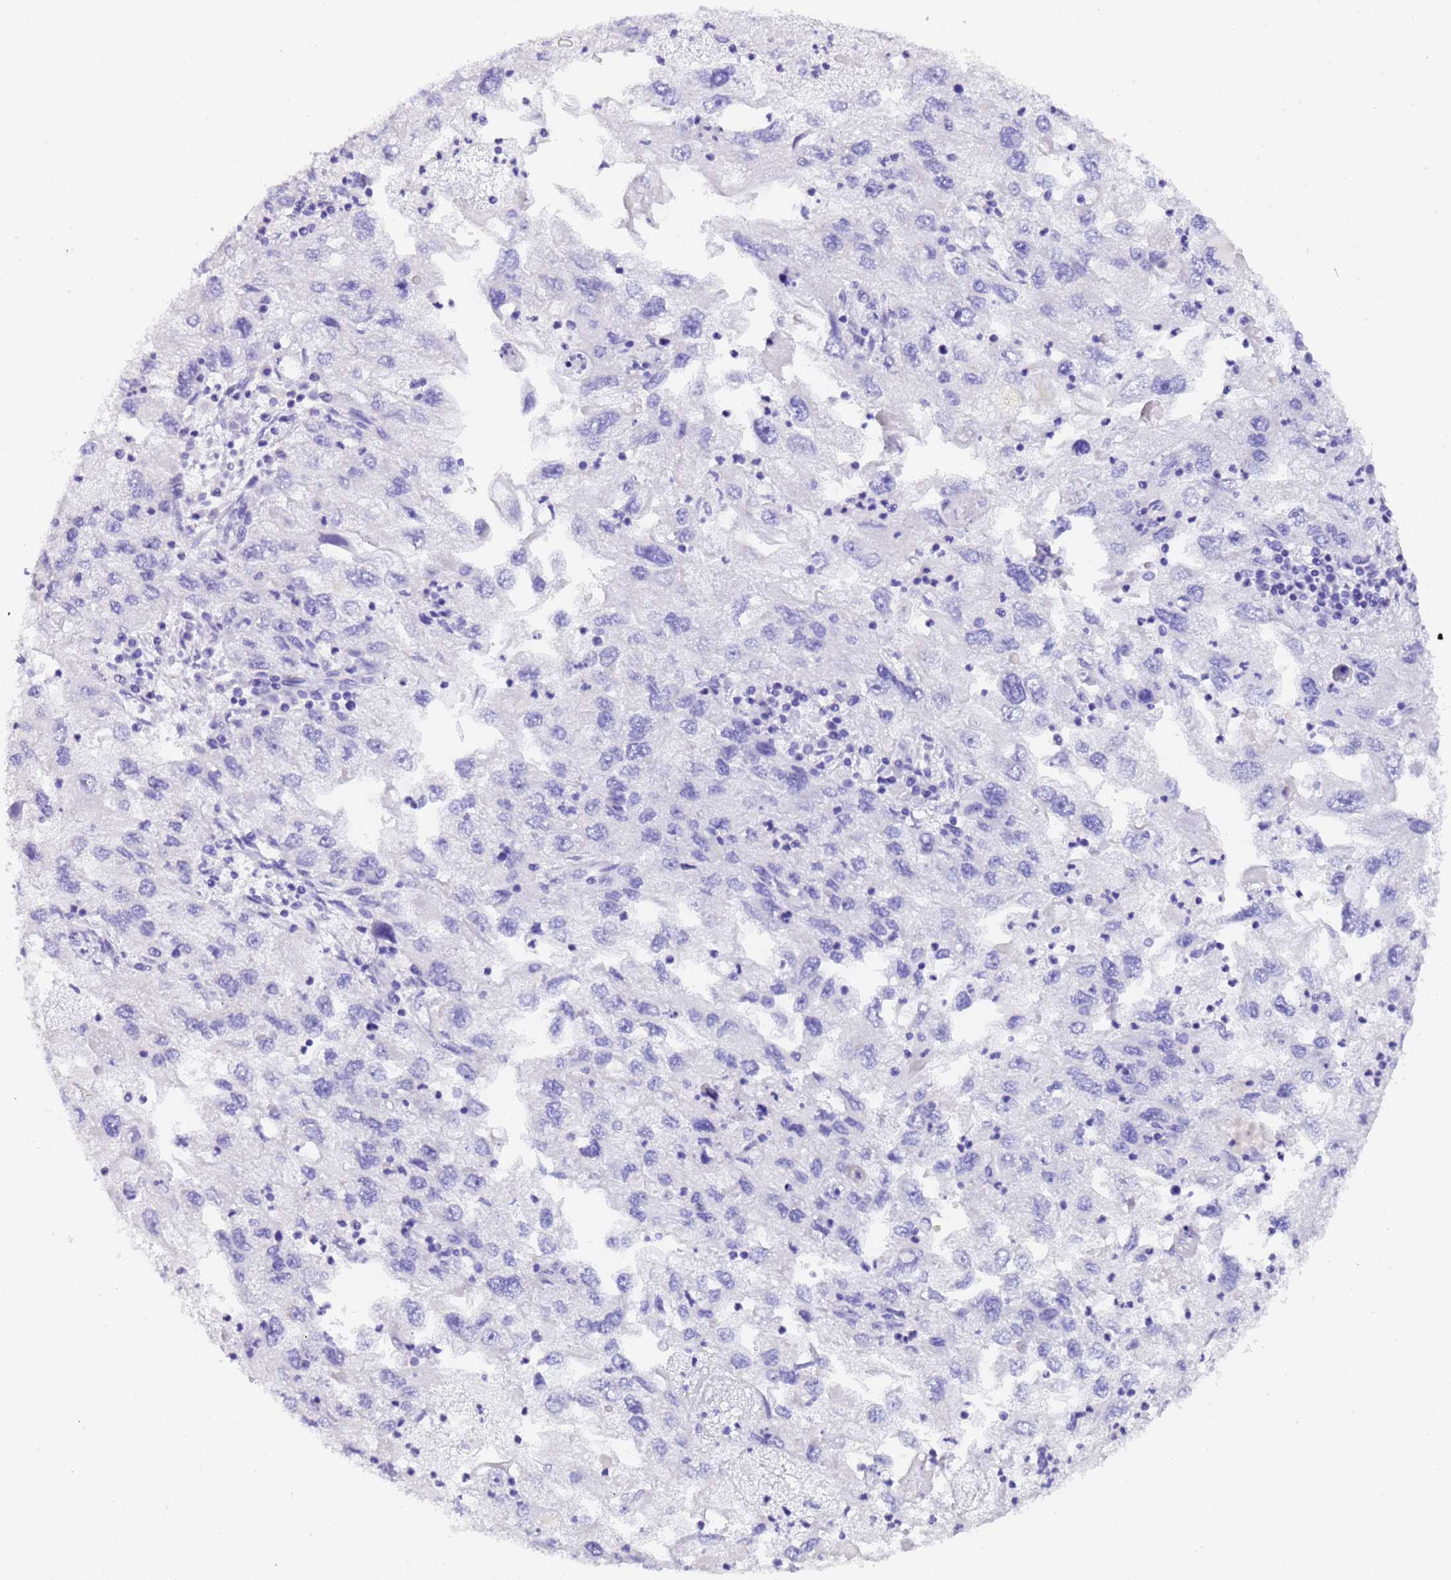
{"staining": {"intensity": "negative", "quantity": "none", "location": "none"}, "tissue": "endometrial cancer", "cell_type": "Tumor cells", "image_type": "cancer", "snomed": [{"axis": "morphology", "description": "Adenocarcinoma, NOS"}, {"axis": "topography", "description": "Endometrium"}], "caption": "Immunohistochemistry (IHC) histopathology image of neoplastic tissue: human endometrial cancer stained with DAB reveals no significant protein staining in tumor cells.", "gene": "GABRA1", "patient": {"sex": "female", "age": 49}}